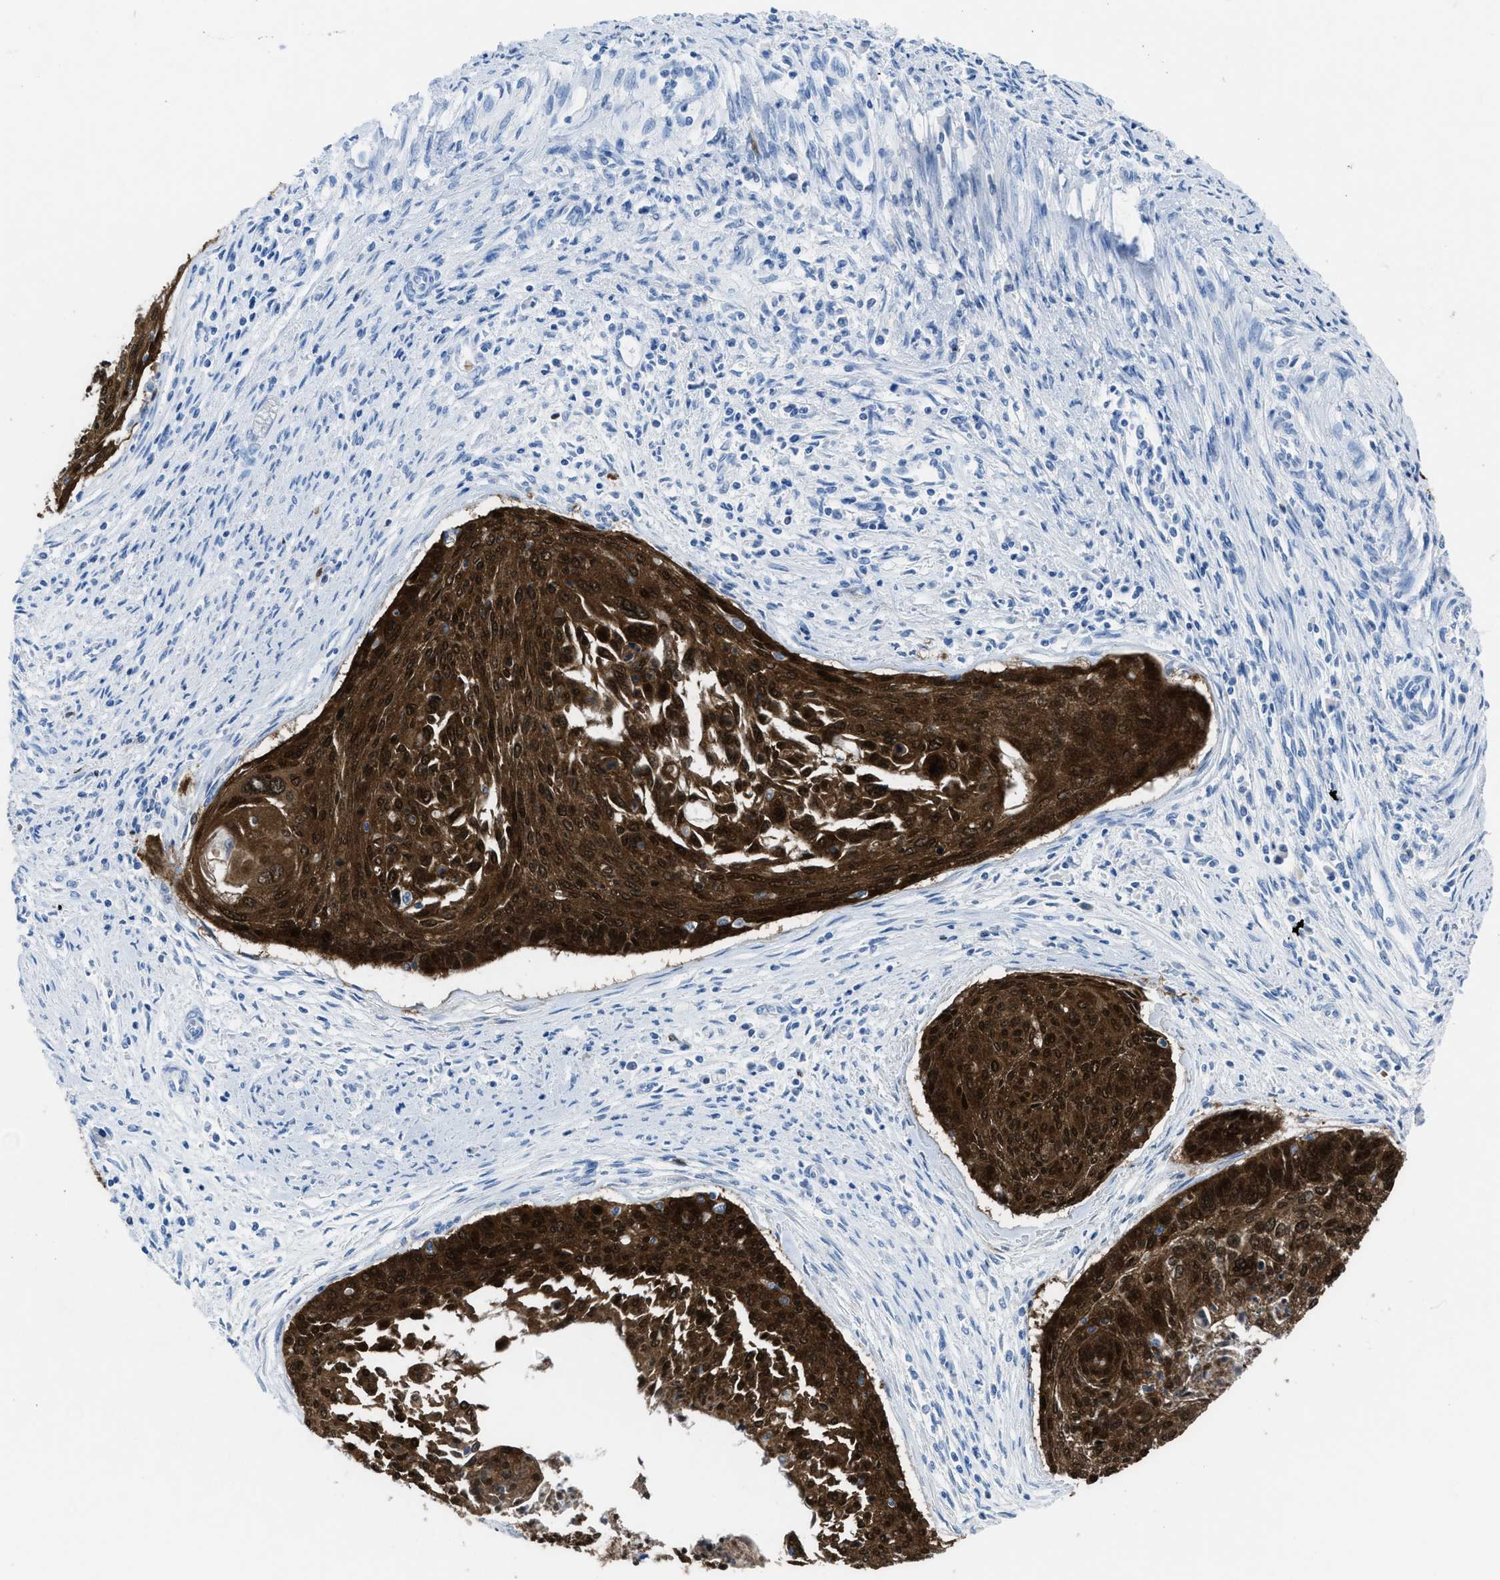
{"staining": {"intensity": "strong", "quantity": ">75%", "location": "cytoplasmic/membranous,nuclear"}, "tissue": "cervical cancer", "cell_type": "Tumor cells", "image_type": "cancer", "snomed": [{"axis": "morphology", "description": "Squamous cell carcinoma, NOS"}, {"axis": "topography", "description": "Cervix"}], "caption": "Brown immunohistochemical staining in cervical squamous cell carcinoma shows strong cytoplasmic/membranous and nuclear staining in about >75% of tumor cells.", "gene": "CDKN2A", "patient": {"sex": "female", "age": 55}}